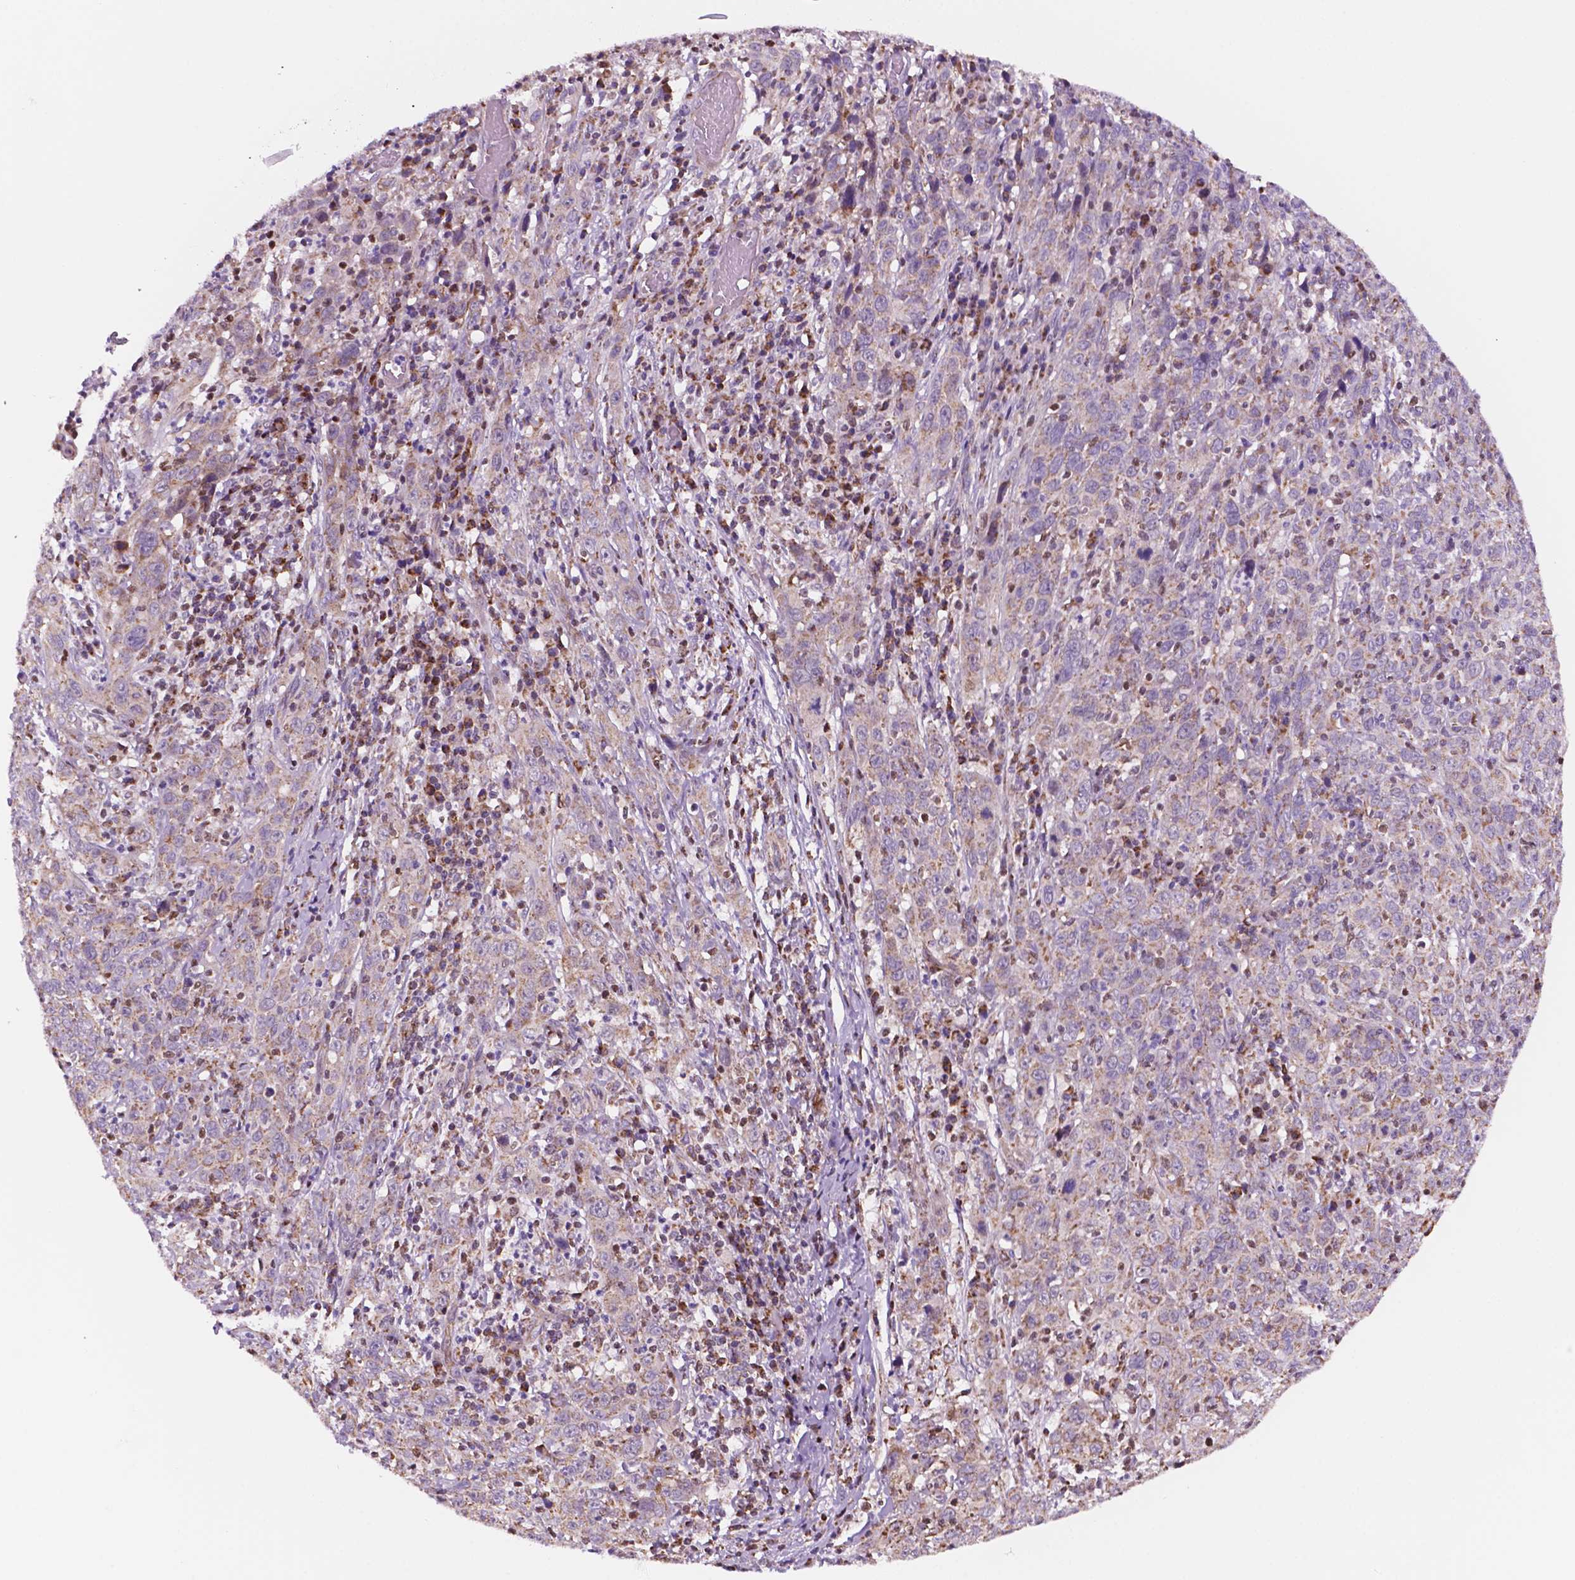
{"staining": {"intensity": "weak", "quantity": ">75%", "location": "cytoplasmic/membranous"}, "tissue": "cervical cancer", "cell_type": "Tumor cells", "image_type": "cancer", "snomed": [{"axis": "morphology", "description": "Squamous cell carcinoma, NOS"}, {"axis": "topography", "description": "Cervix"}], "caption": "Human cervical squamous cell carcinoma stained for a protein (brown) demonstrates weak cytoplasmic/membranous positive staining in approximately >75% of tumor cells.", "gene": "GEMIN4", "patient": {"sex": "female", "age": 46}}